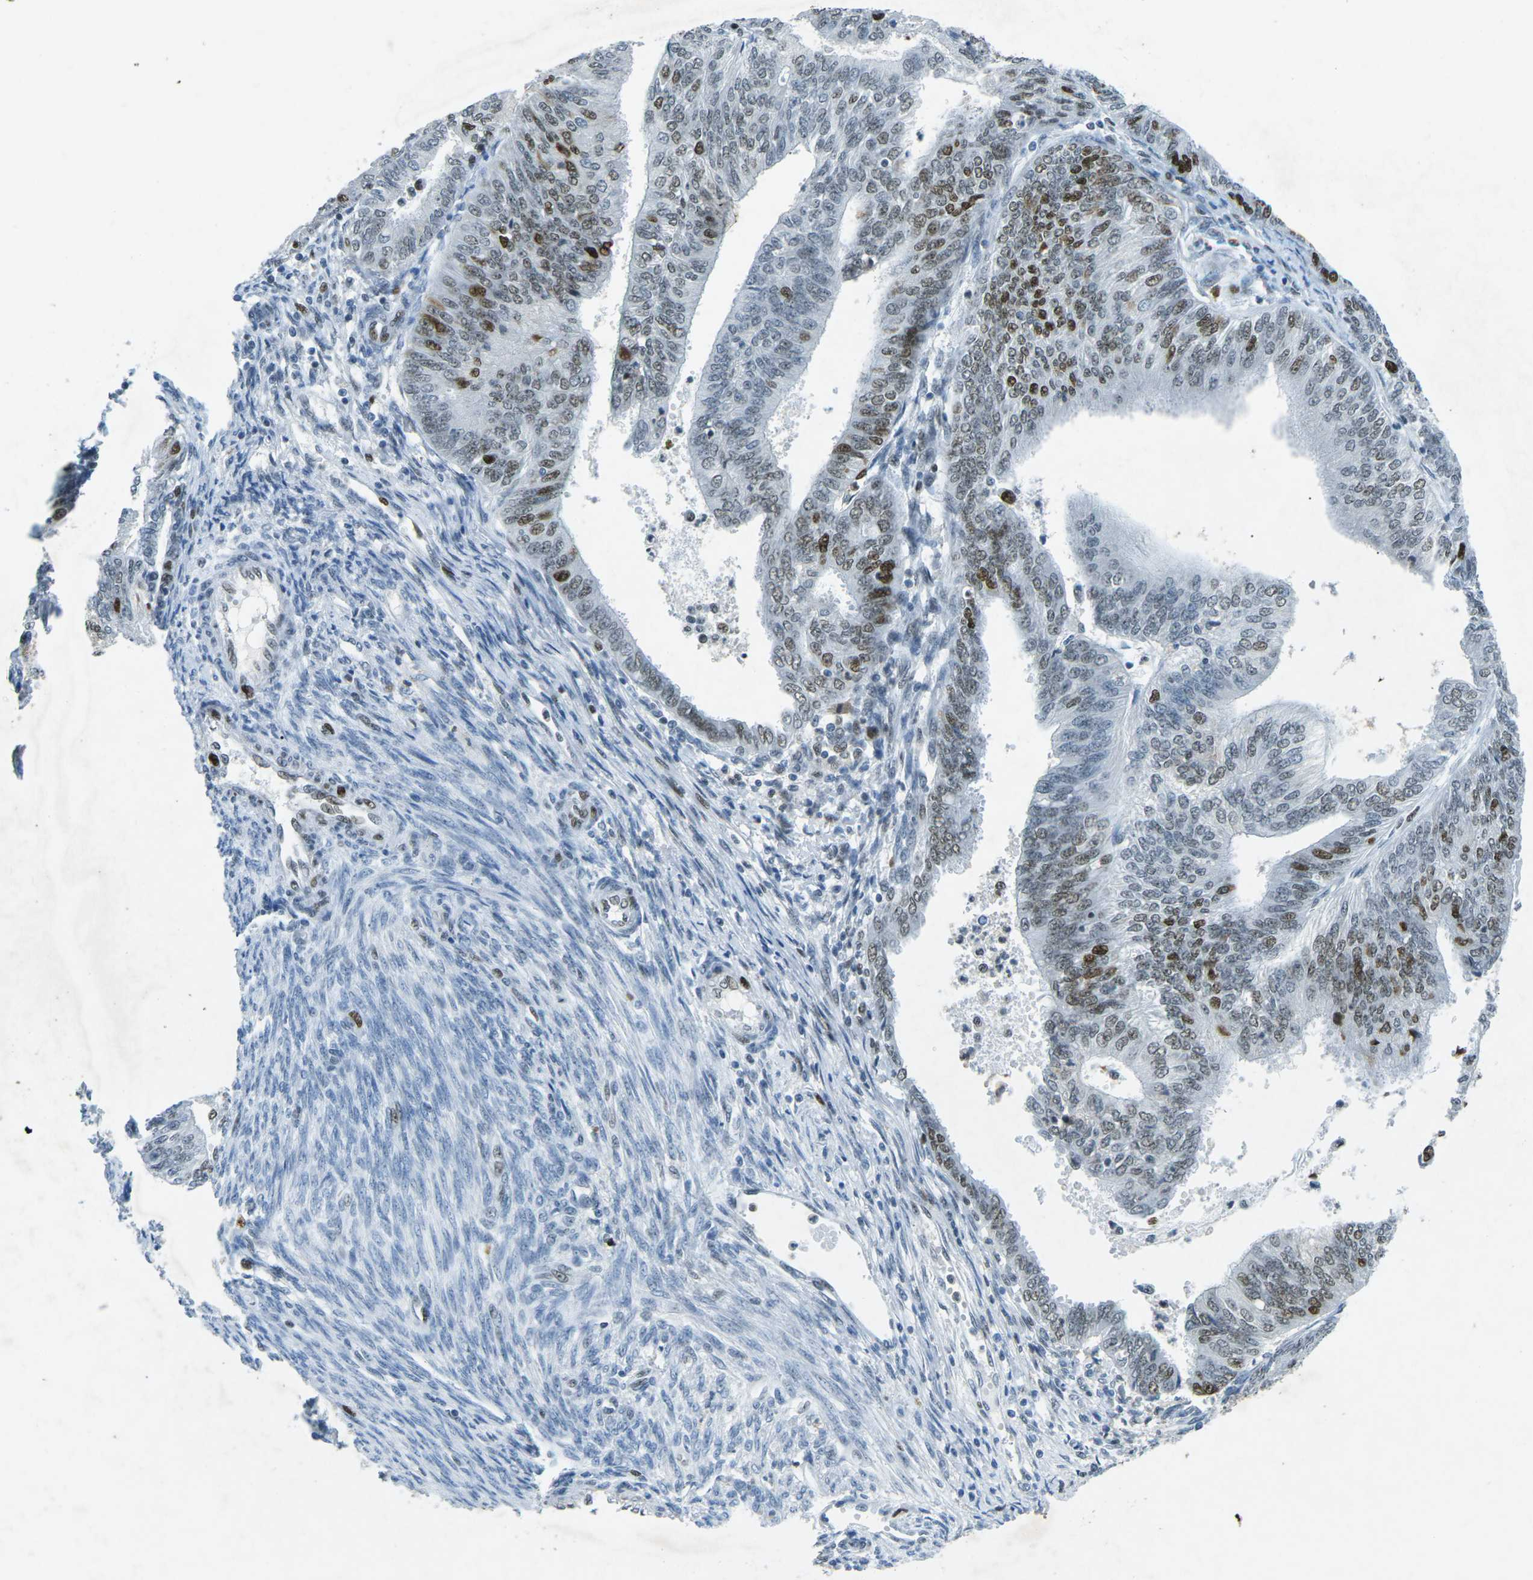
{"staining": {"intensity": "moderate", "quantity": ">75%", "location": "nuclear"}, "tissue": "endometrial cancer", "cell_type": "Tumor cells", "image_type": "cancer", "snomed": [{"axis": "morphology", "description": "Adenocarcinoma, NOS"}, {"axis": "topography", "description": "Endometrium"}], "caption": "This histopathology image reveals immunohistochemistry (IHC) staining of endometrial adenocarcinoma, with medium moderate nuclear staining in about >75% of tumor cells.", "gene": "RB1", "patient": {"sex": "female", "age": 58}}